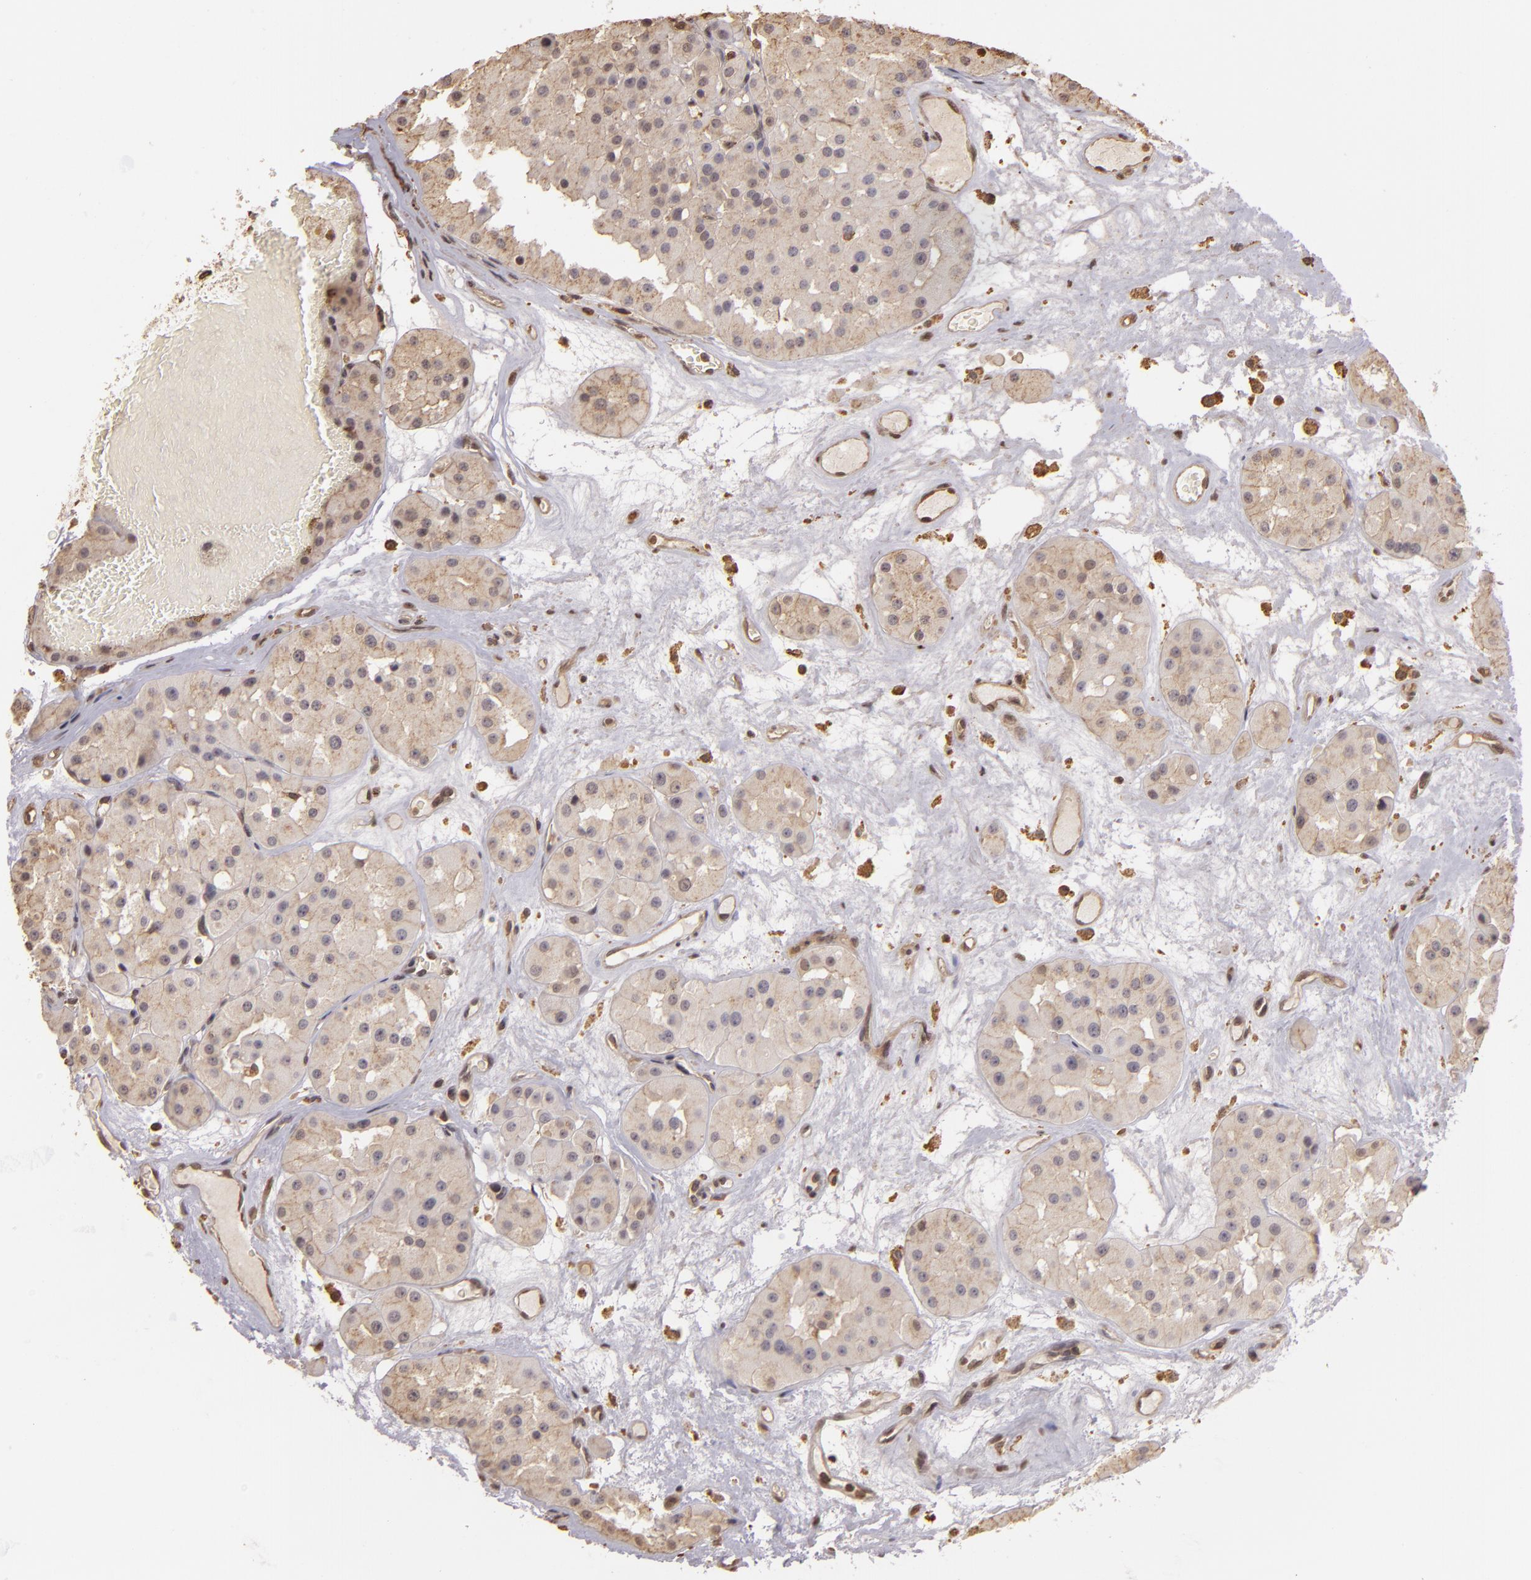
{"staining": {"intensity": "weak", "quantity": "25%-75%", "location": "cytoplasmic/membranous"}, "tissue": "renal cancer", "cell_type": "Tumor cells", "image_type": "cancer", "snomed": [{"axis": "morphology", "description": "Adenocarcinoma, uncertain malignant potential"}, {"axis": "topography", "description": "Kidney"}], "caption": "An image showing weak cytoplasmic/membranous positivity in approximately 25%-75% of tumor cells in renal cancer (adenocarcinoma,  uncertain malignant potential), as visualized by brown immunohistochemical staining.", "gene": "ARPC2", "patient": {"sex": "male", "age": 63}}